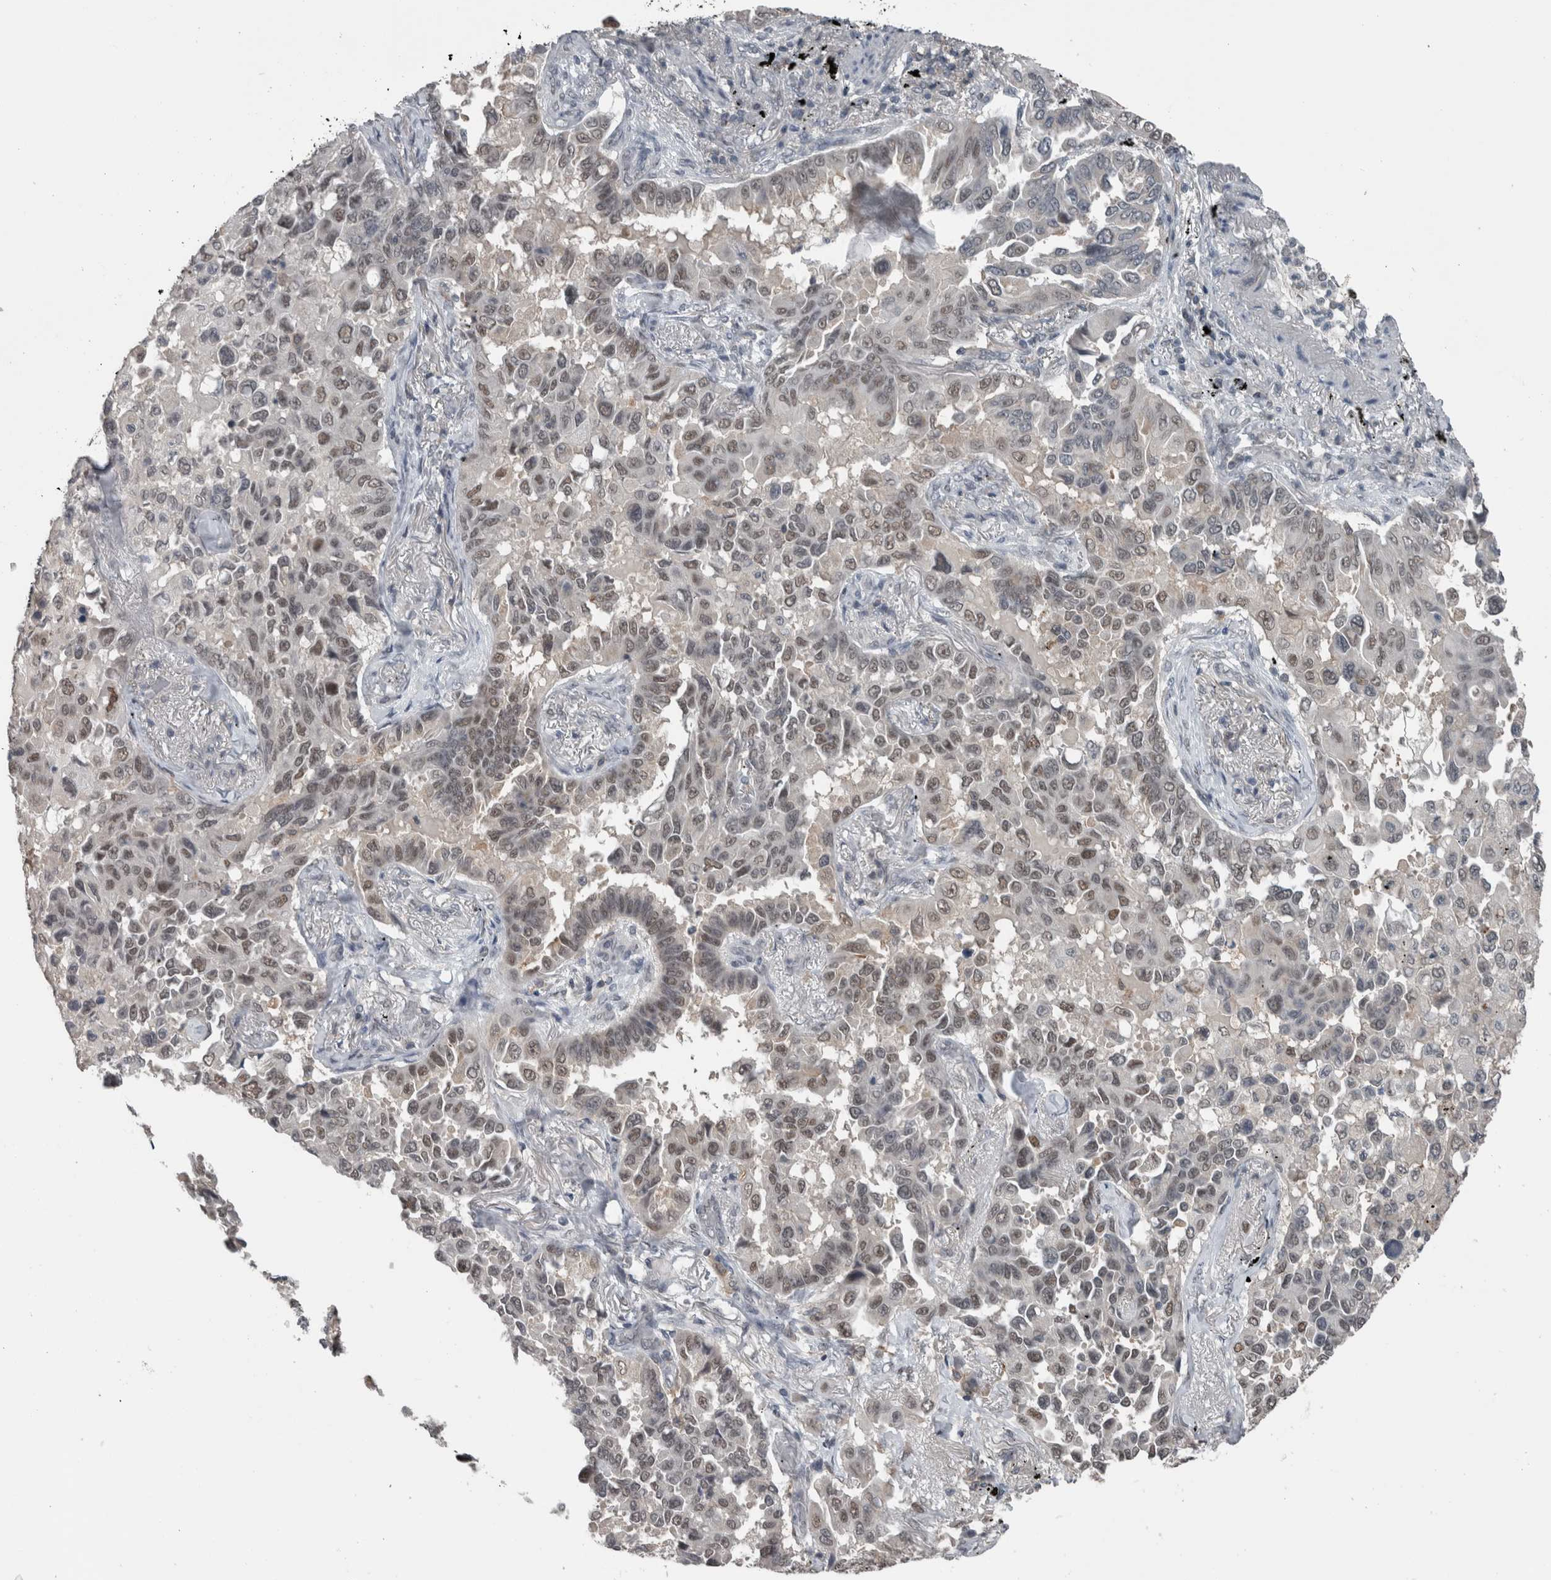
{"staining": {"intensity": "weak", "quantity": "<25%", "location": "nuclear"}, "tissue": "lung cancer", "cell_type": "Tumor cells", "image_type": "cancer", "snomed": [{"axis": "morphology", "description": "Adenocarcinoma, NOS"}, {"axis": "topography", "description": "Lung"}], "caption": "This is an IHC photomicrograph of lung cancer. There is no staining in tumor cells.", "gene": "ZBTB21", "patient": {"sex": "female", "age": 67}}